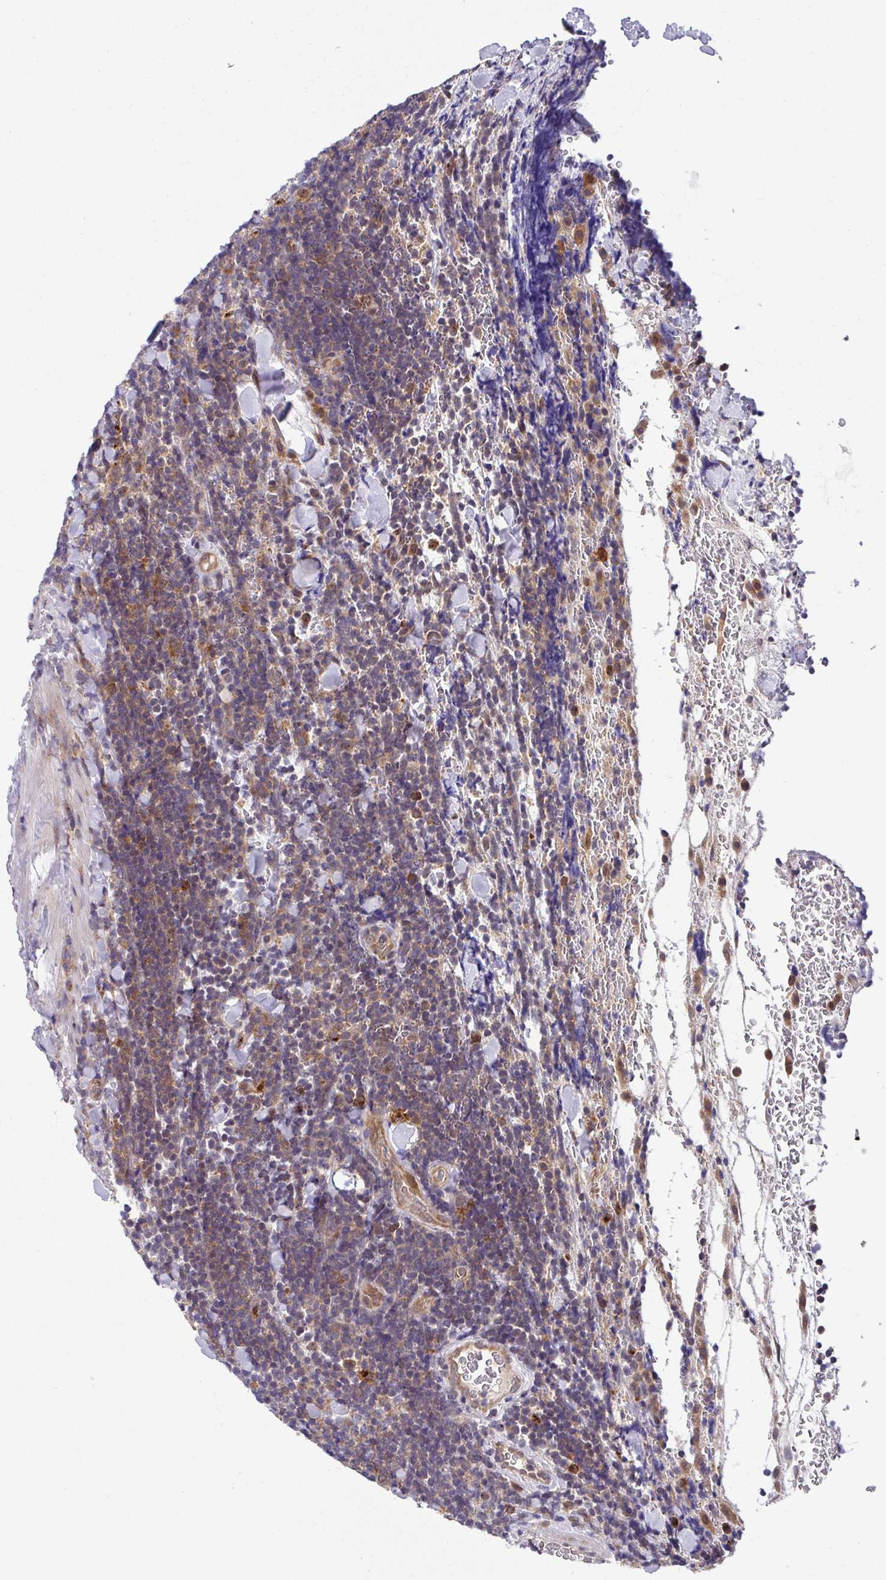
{"staining": {"intensity": "weak", "quantity": "25%-75%", "location": "cytoplasmic/membranous"}, "tissue": "lymphoma", "cell_type": "Tumor cells", "image_type": "cancer", "snomed": [{"axis": "morphology", "description": "Malignant lymphoma, non-Hodgkin's type, Low grade"}, {"axis": "topography", "description": "Lymph node"}], "caption": "Protein expression analysis of human malignant lymphoma, non-Hodgkin's type (low-grade) reveals weak cytoplasmic/membranous expression in about 25%-75% of tumor cells.", "gene": "EIF4B", "patient": {"sex": "male", "age": 66}}